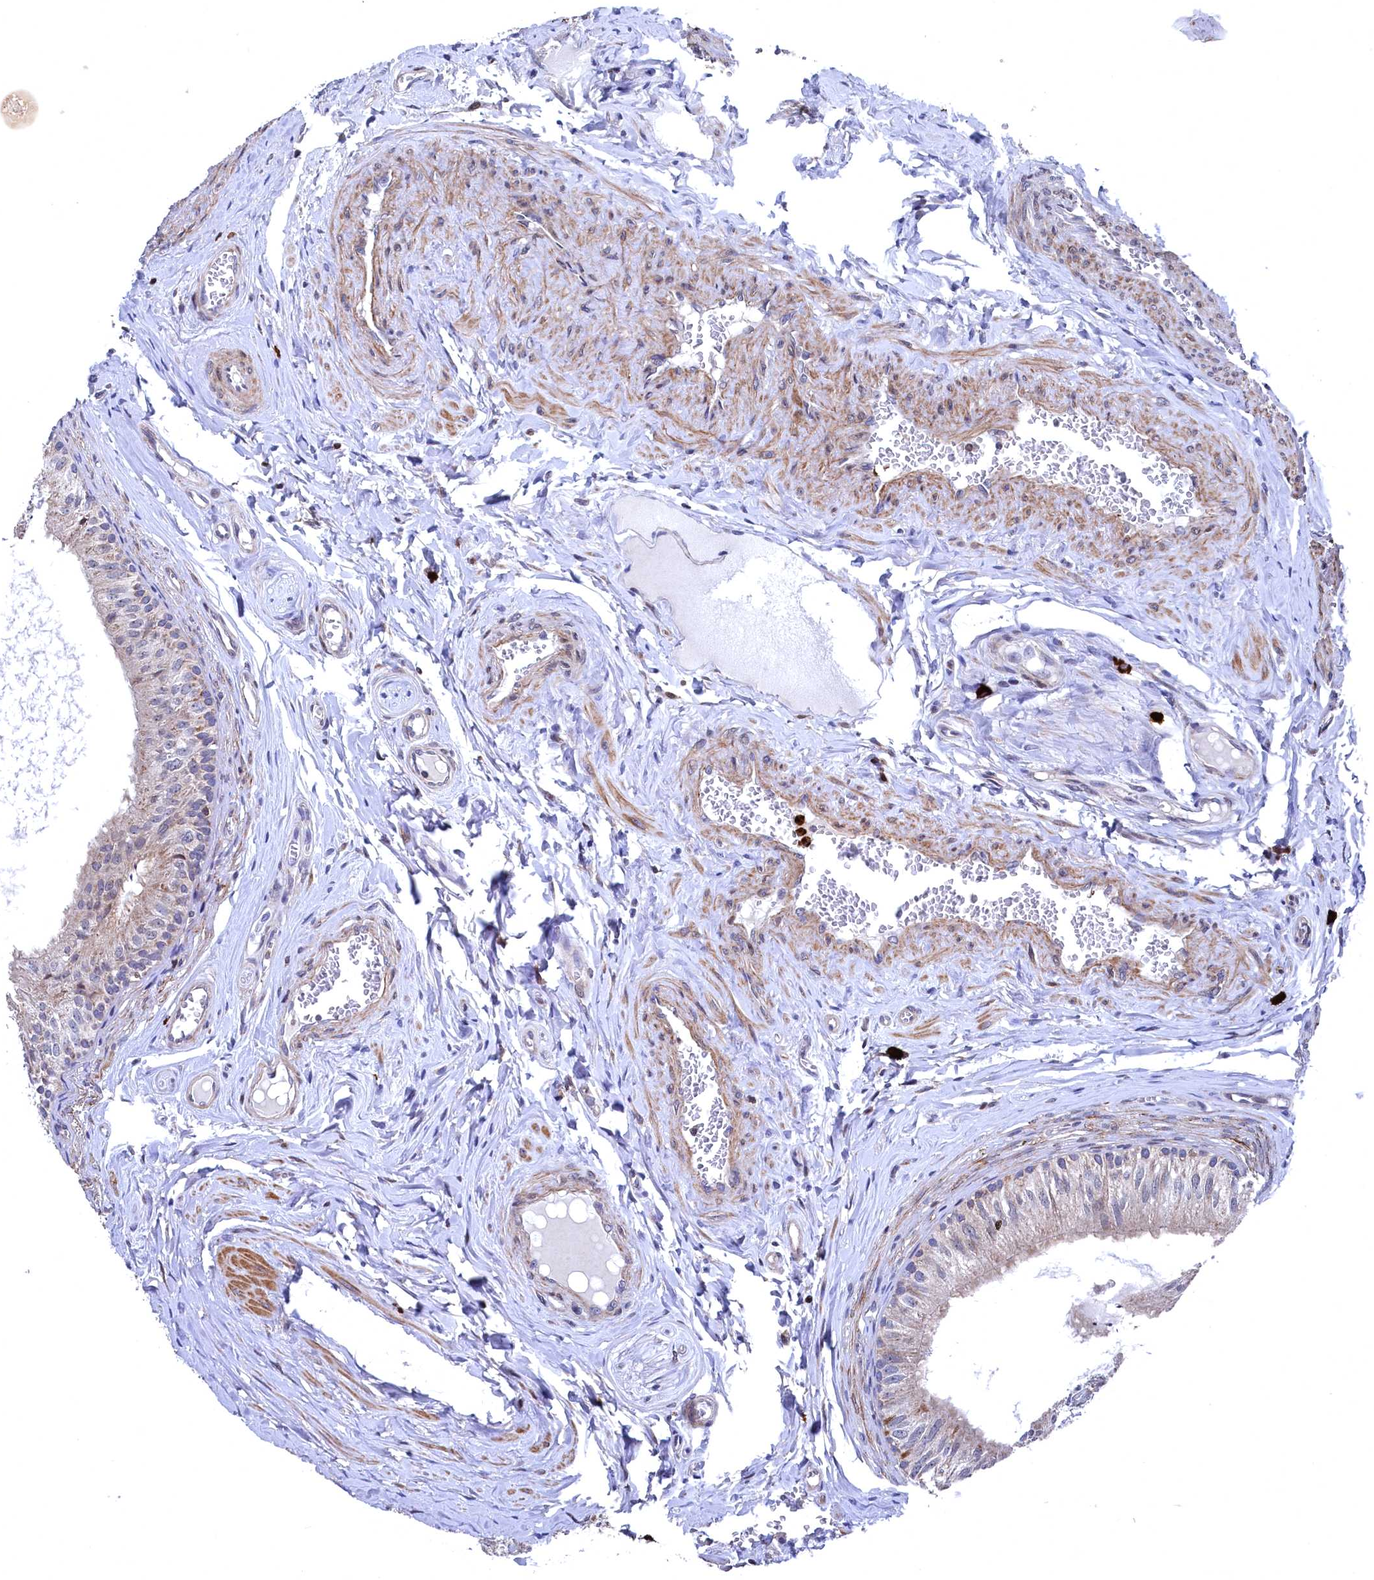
{"staining": {"intensity": "moderate", "quantity": "25%-75%", "location": "cytoplasmic/membranous"}, "tissue": "epididymis", "cell_type": "Glandular cells", "image_type": "normal", "snomed": [{"axis": "morphology", "description": "Normal tissue, NOS"}, {"axis": "topography", "description": "Epididymis"}], "caption": "The micrograph reveals immunohistochemical staining of unremarkable epididymis. There is moderate cytoplasmic/membranous expression is appreciated in about 25%-75% of glandular cells. (DAB IHC, brown staining for protein, blue staining for nuclei).", "gene": "CHCHD1", "patient": {"sex": "male", "age": 46}}